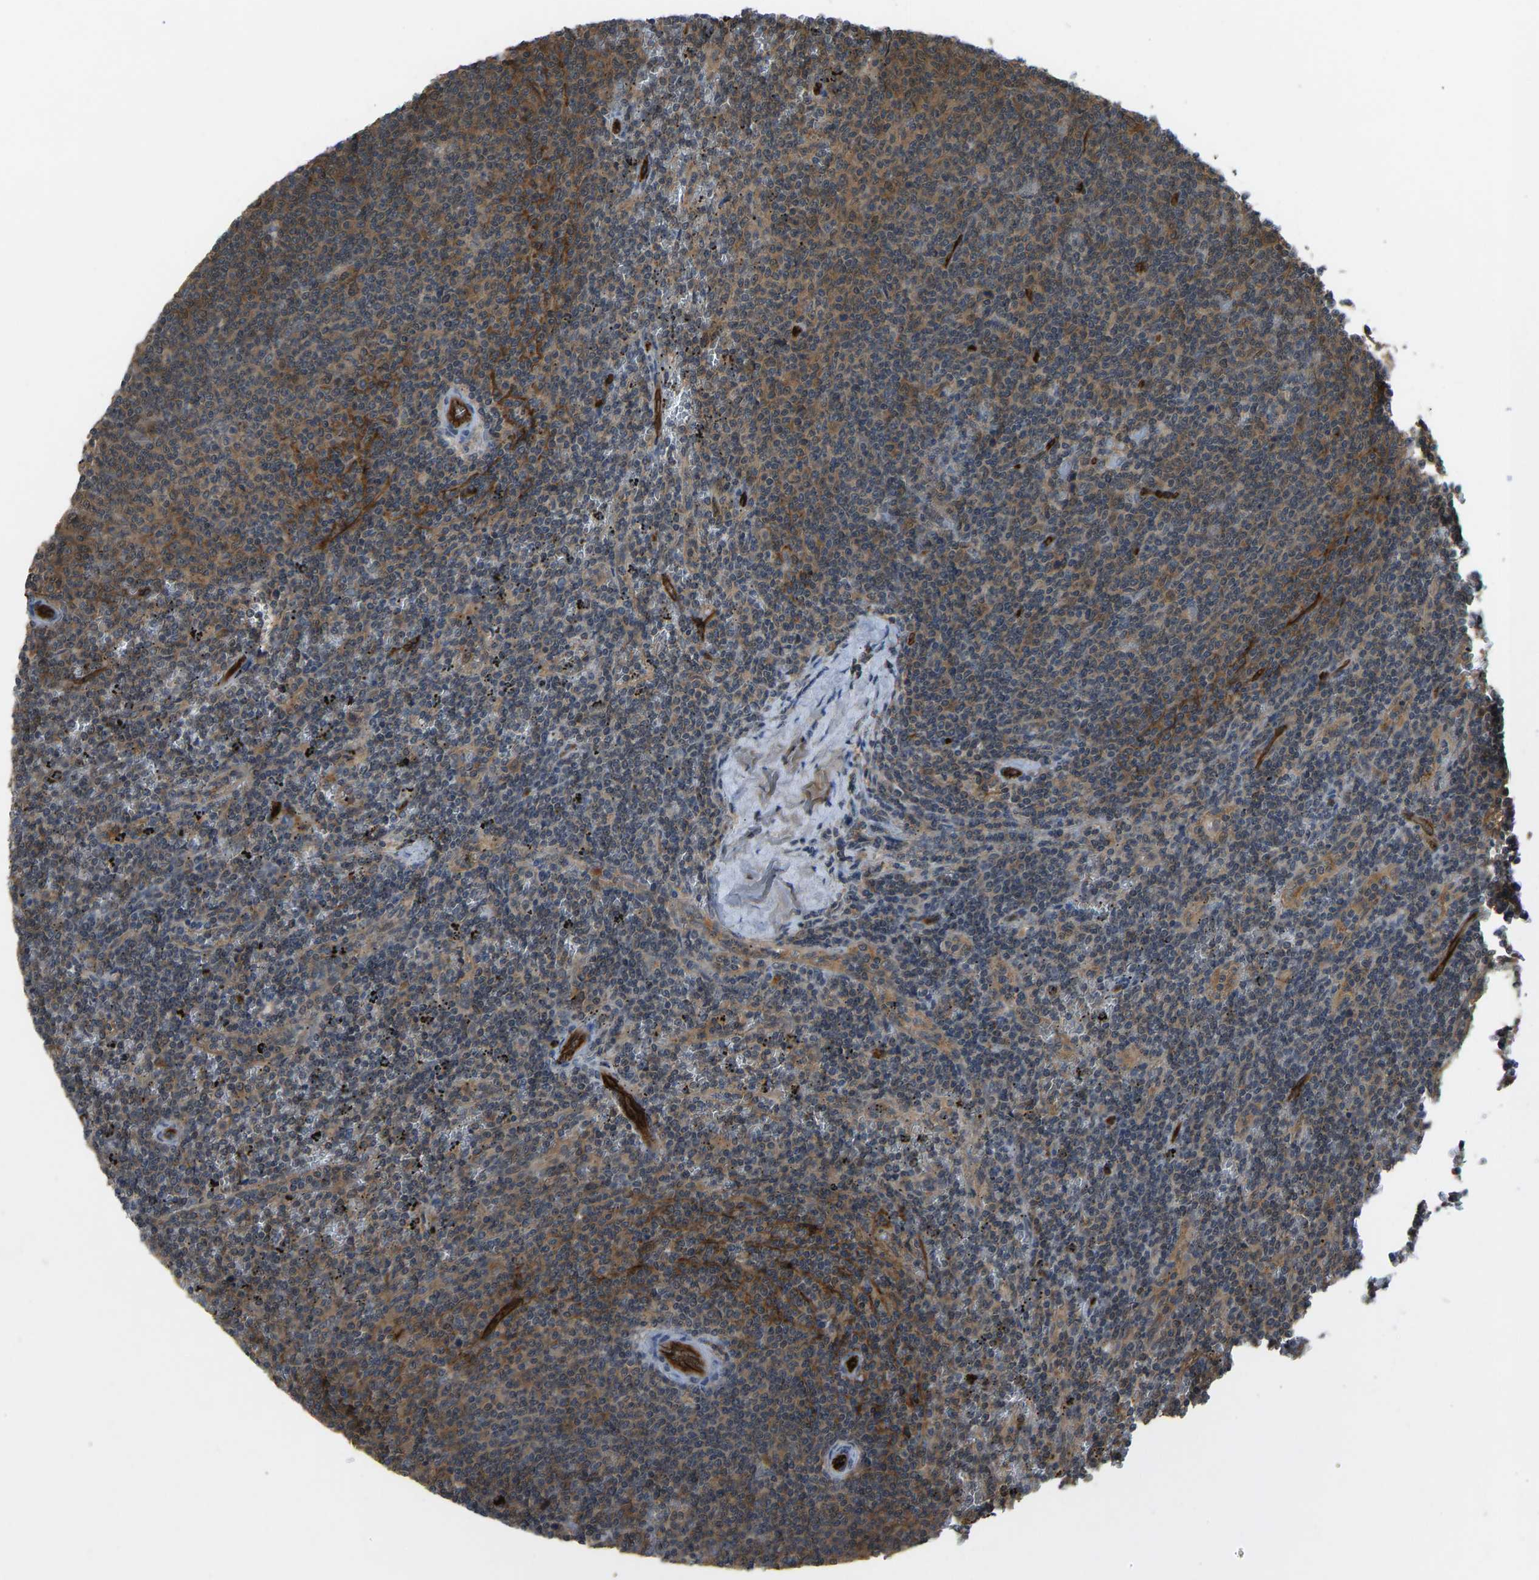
{"staining": {"intensity": "moderate", "quantity": ">75%", "location": "cytoplasmic/membranous"}, "tissue": "lymphoma", "cell_type": "Tumor cells", "image_type": "cancer", "snomed": [{"axis": "morphology", "description": "Malignant lymphoma, non-Hodgkin's type, Low grade"}, {"axis": "topography", "description": "Spleen"}], "caption": "An image showing moderate cytoplasmic/membranous positivity in about >75% of tumor cells in low-grade malignant lymphoma, non-Hodgkin's type, as visualized by brown immunohistochemical staining.", "gene": "CCT8", "patient": {"sex": "female", "age": 50}}